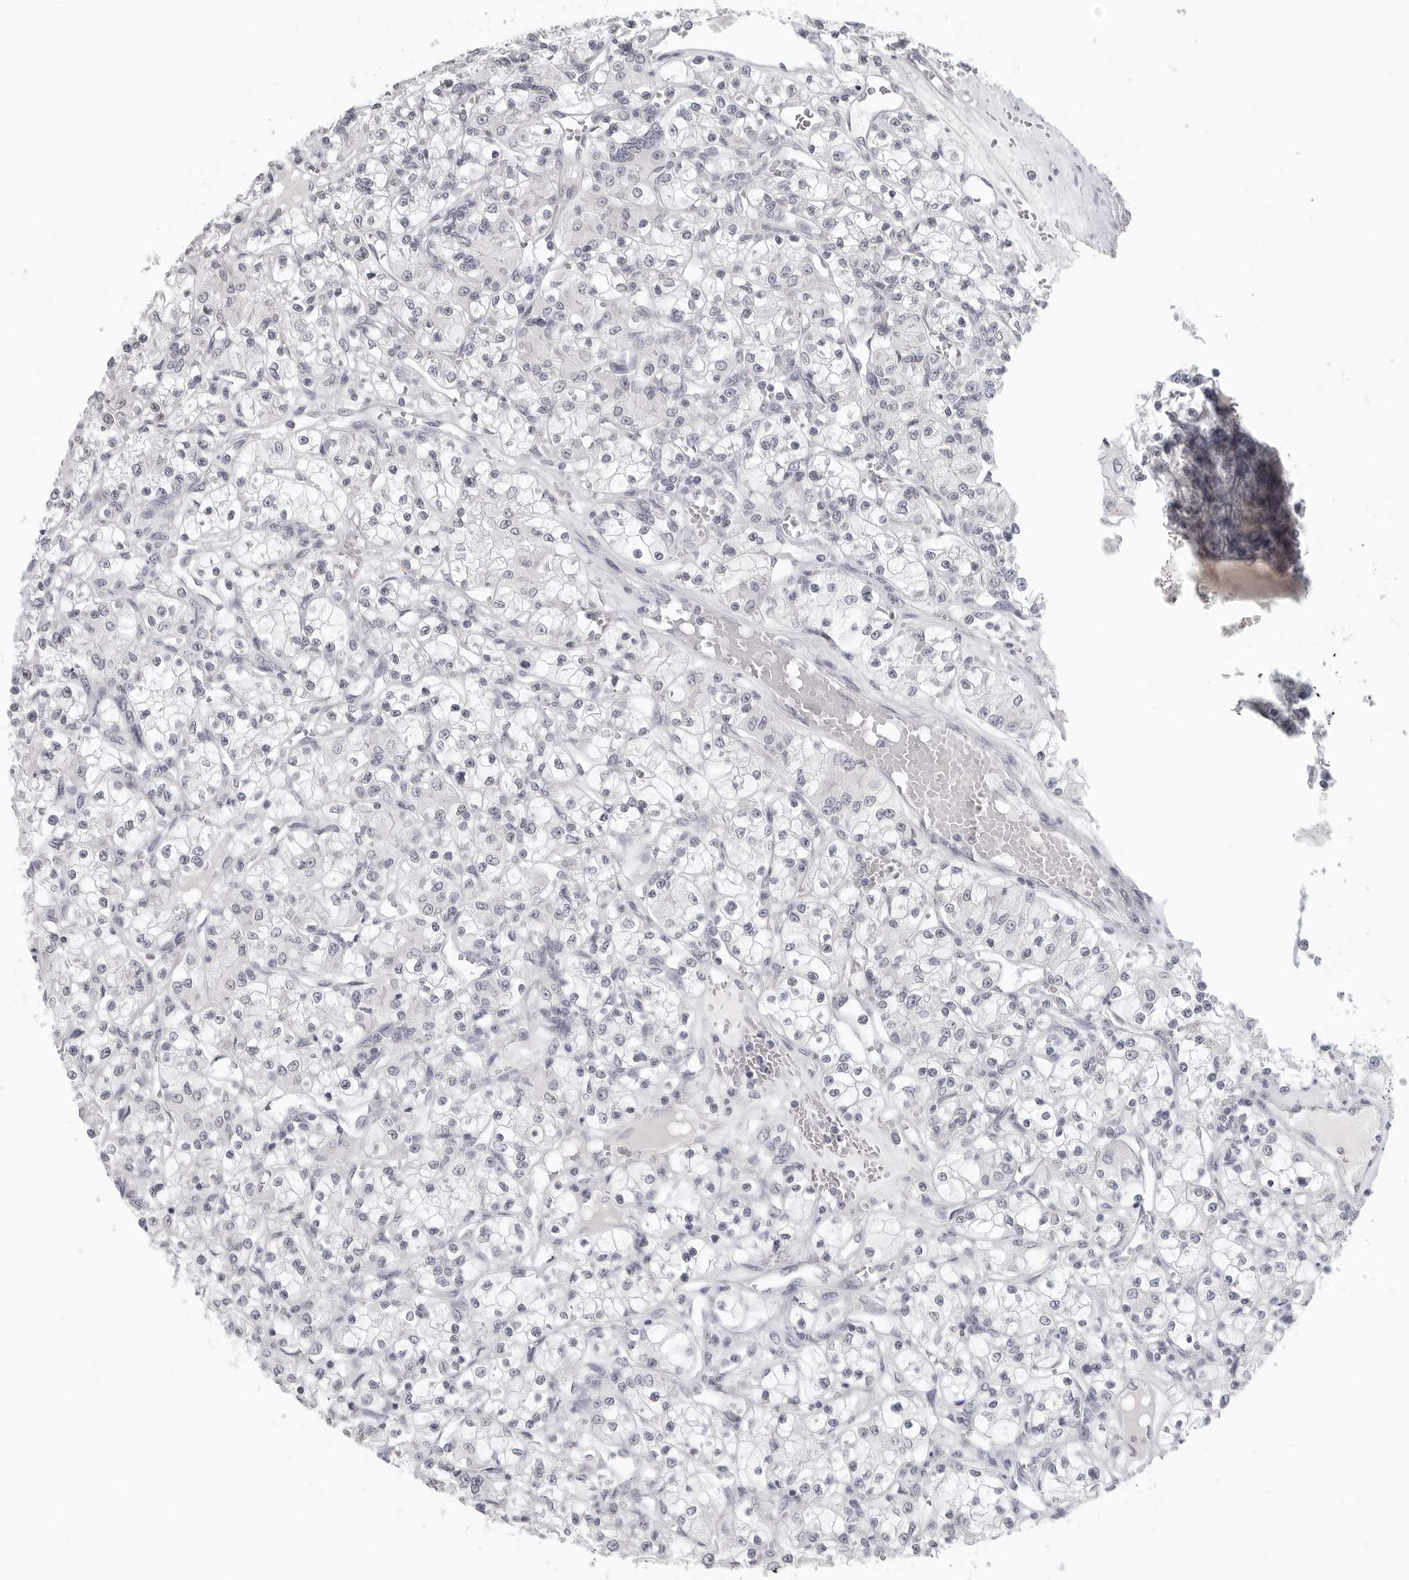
{"staining": {"intensity": "negative", "quantity": "none", "location": "none"}, "tissue": "renal cancer", "cell_type": "Tumor cells", "image_type": "cancer", "snomed": [{"axis": "morphology", "description": "Adenocarcinoma, NOS"}, {"axis": "topography", "description": "Kidney"}], "caption": "Immunohistochemistry (IHC) micrograph of neoplastic tissue: renal cancer stained with DAB reveals no significant protein positivity in tumor cells. (DAB immunohistochemistry with hematoxylin counter stain).", "gene": "BPIFA1", "patient": {"sex": "female", "age": 59}}